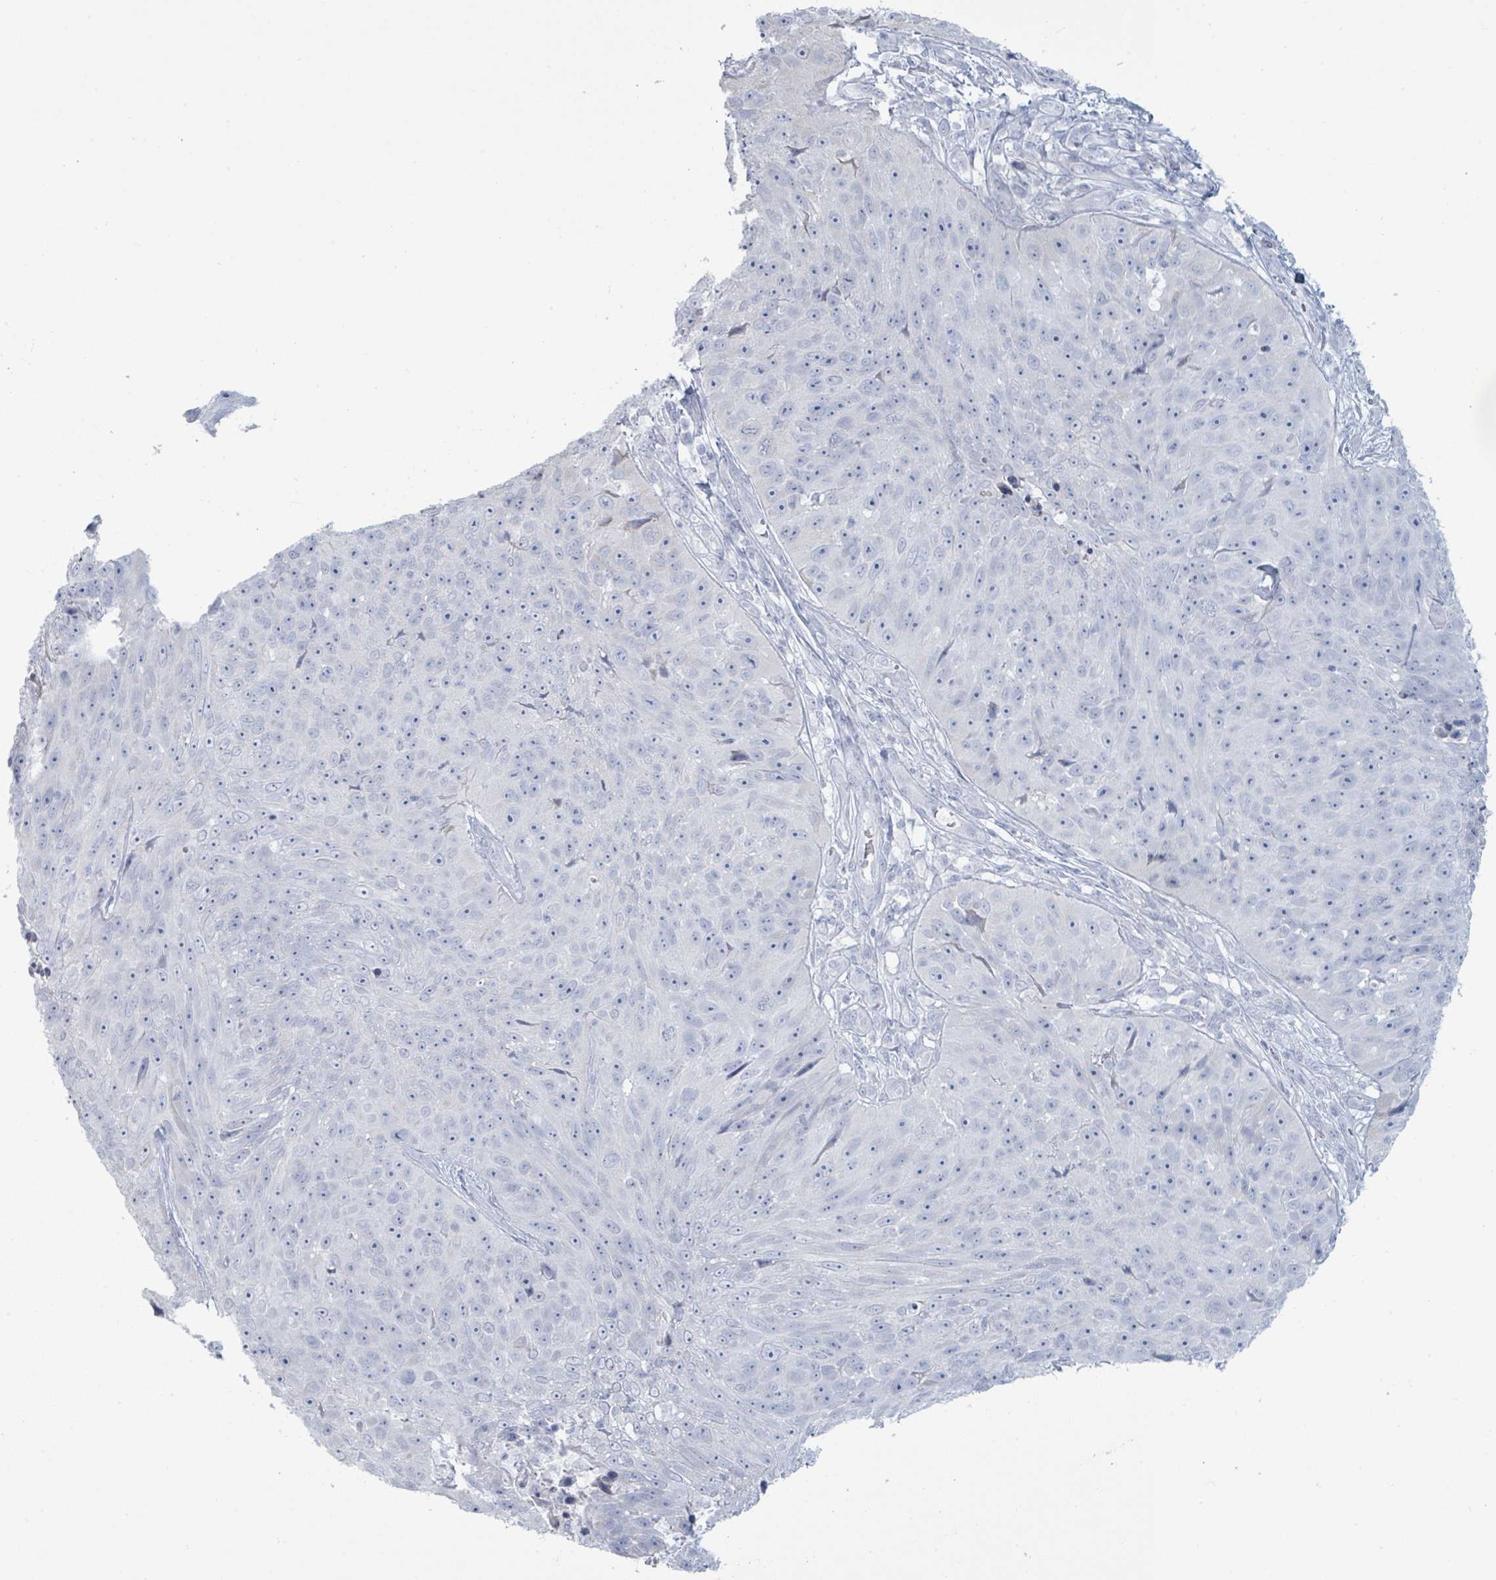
{"staining": {"intensity": "negative", "quantity": "none", "location": "none"}, "tissue": "skin cancer", "cell_type": "Tumor cells", "image_type": "cancer", "snomed": [{"axis": "morphology", "description": "Squamous cell carcinoma, NOS"}, {"axis": "topography", "description": "Skin"}], "caption": "DAB (3,3'-diaminobenzidine) immunohistochemical staining of skin cancer demonstrates no significant expression in tumor cells.", "gene": "PGA3", "patient": {"sex": "female", "age": 87}}